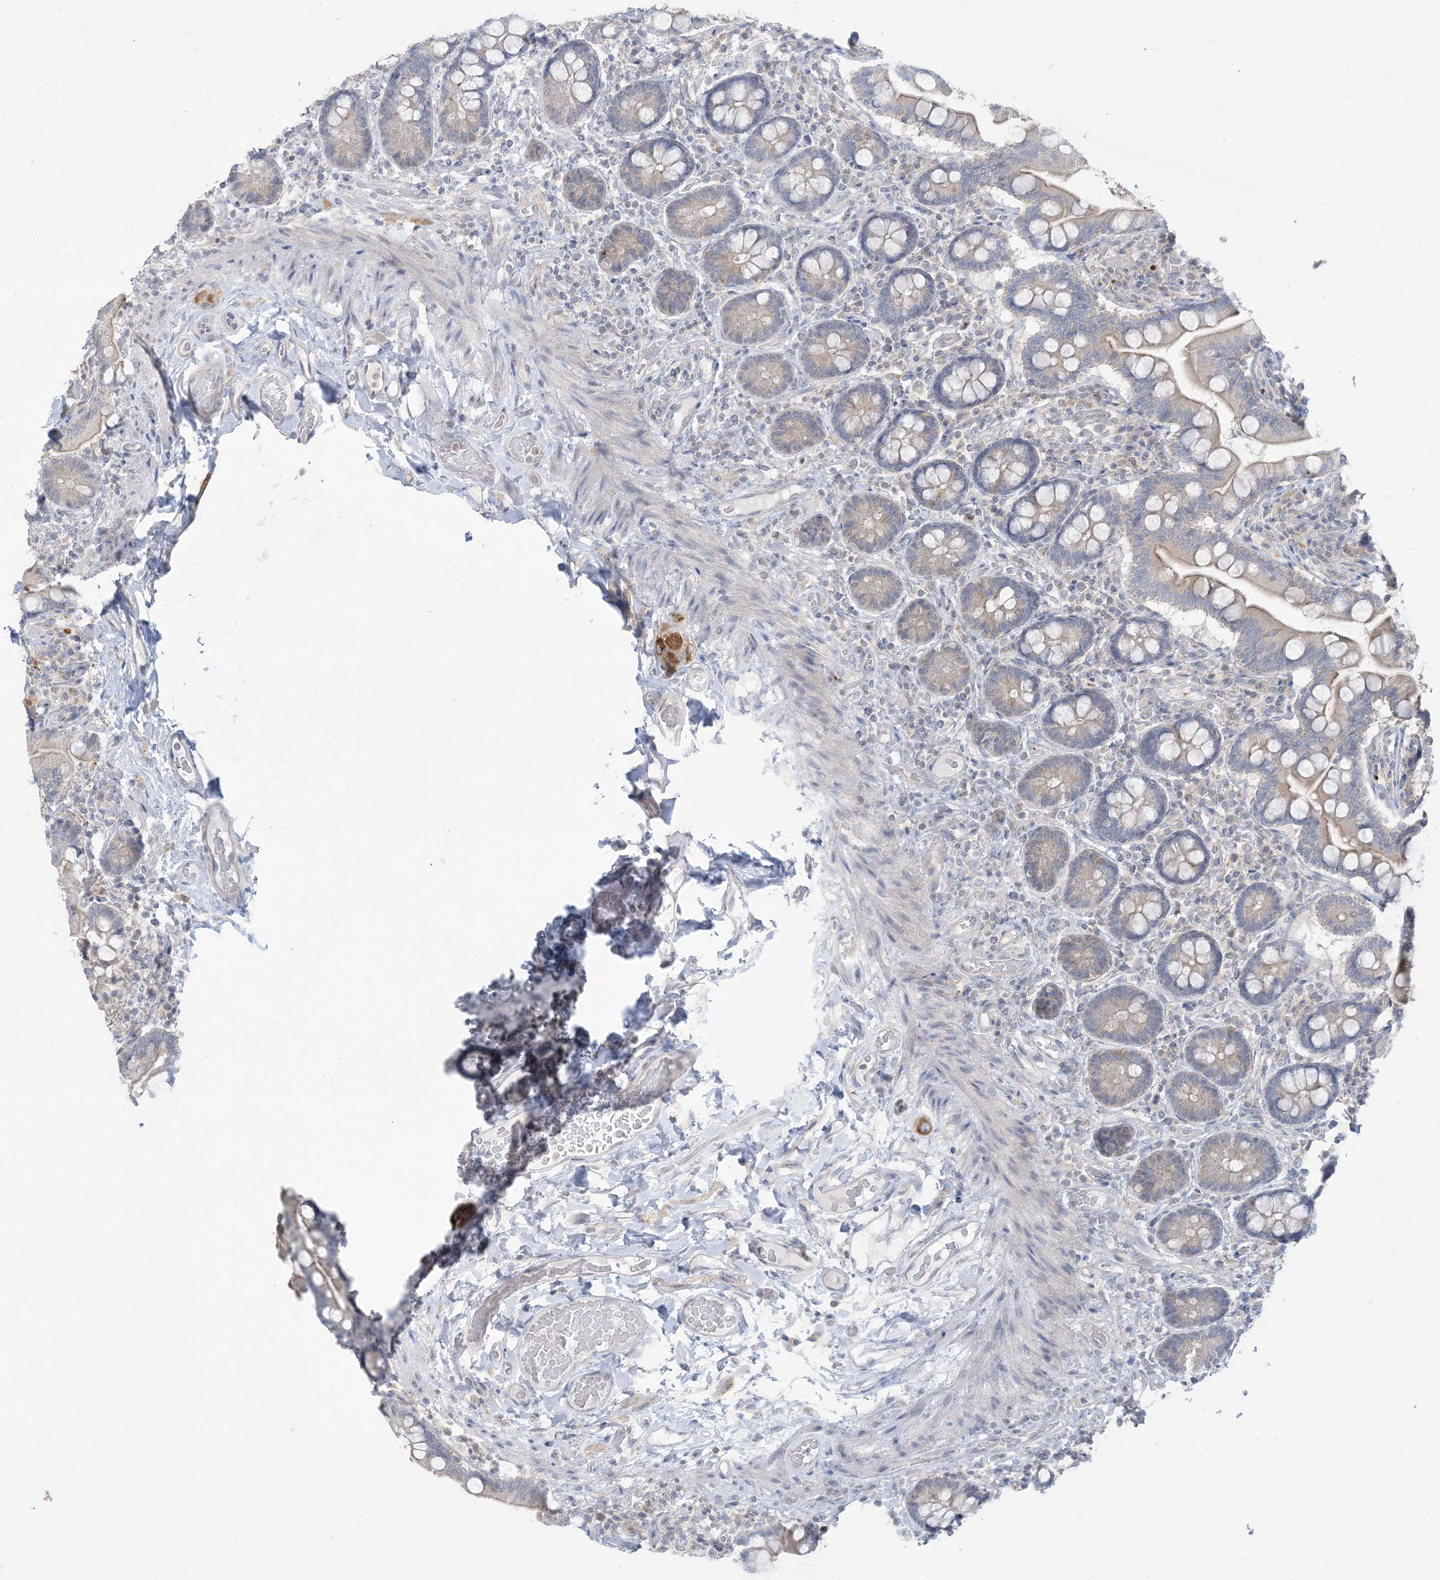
{"staining": {"intensity": "weak", "quantity": "<25%", "location": "cytoplasmic/membranous"}, "tissue": "small intestine", "cell_type": "Glandular cells", "image_type": "normal", "snomed": [{"axis": "morphology", "description": "Normal tissue, NOS"}, {"axis": "topography", "description": "Small intestine"}], "caption": "The photomicrograph shows no significant positivity in glandular cells of small intestine.", "gene": "KIF3A", "patient": {"sex": "female", "age": 64}}